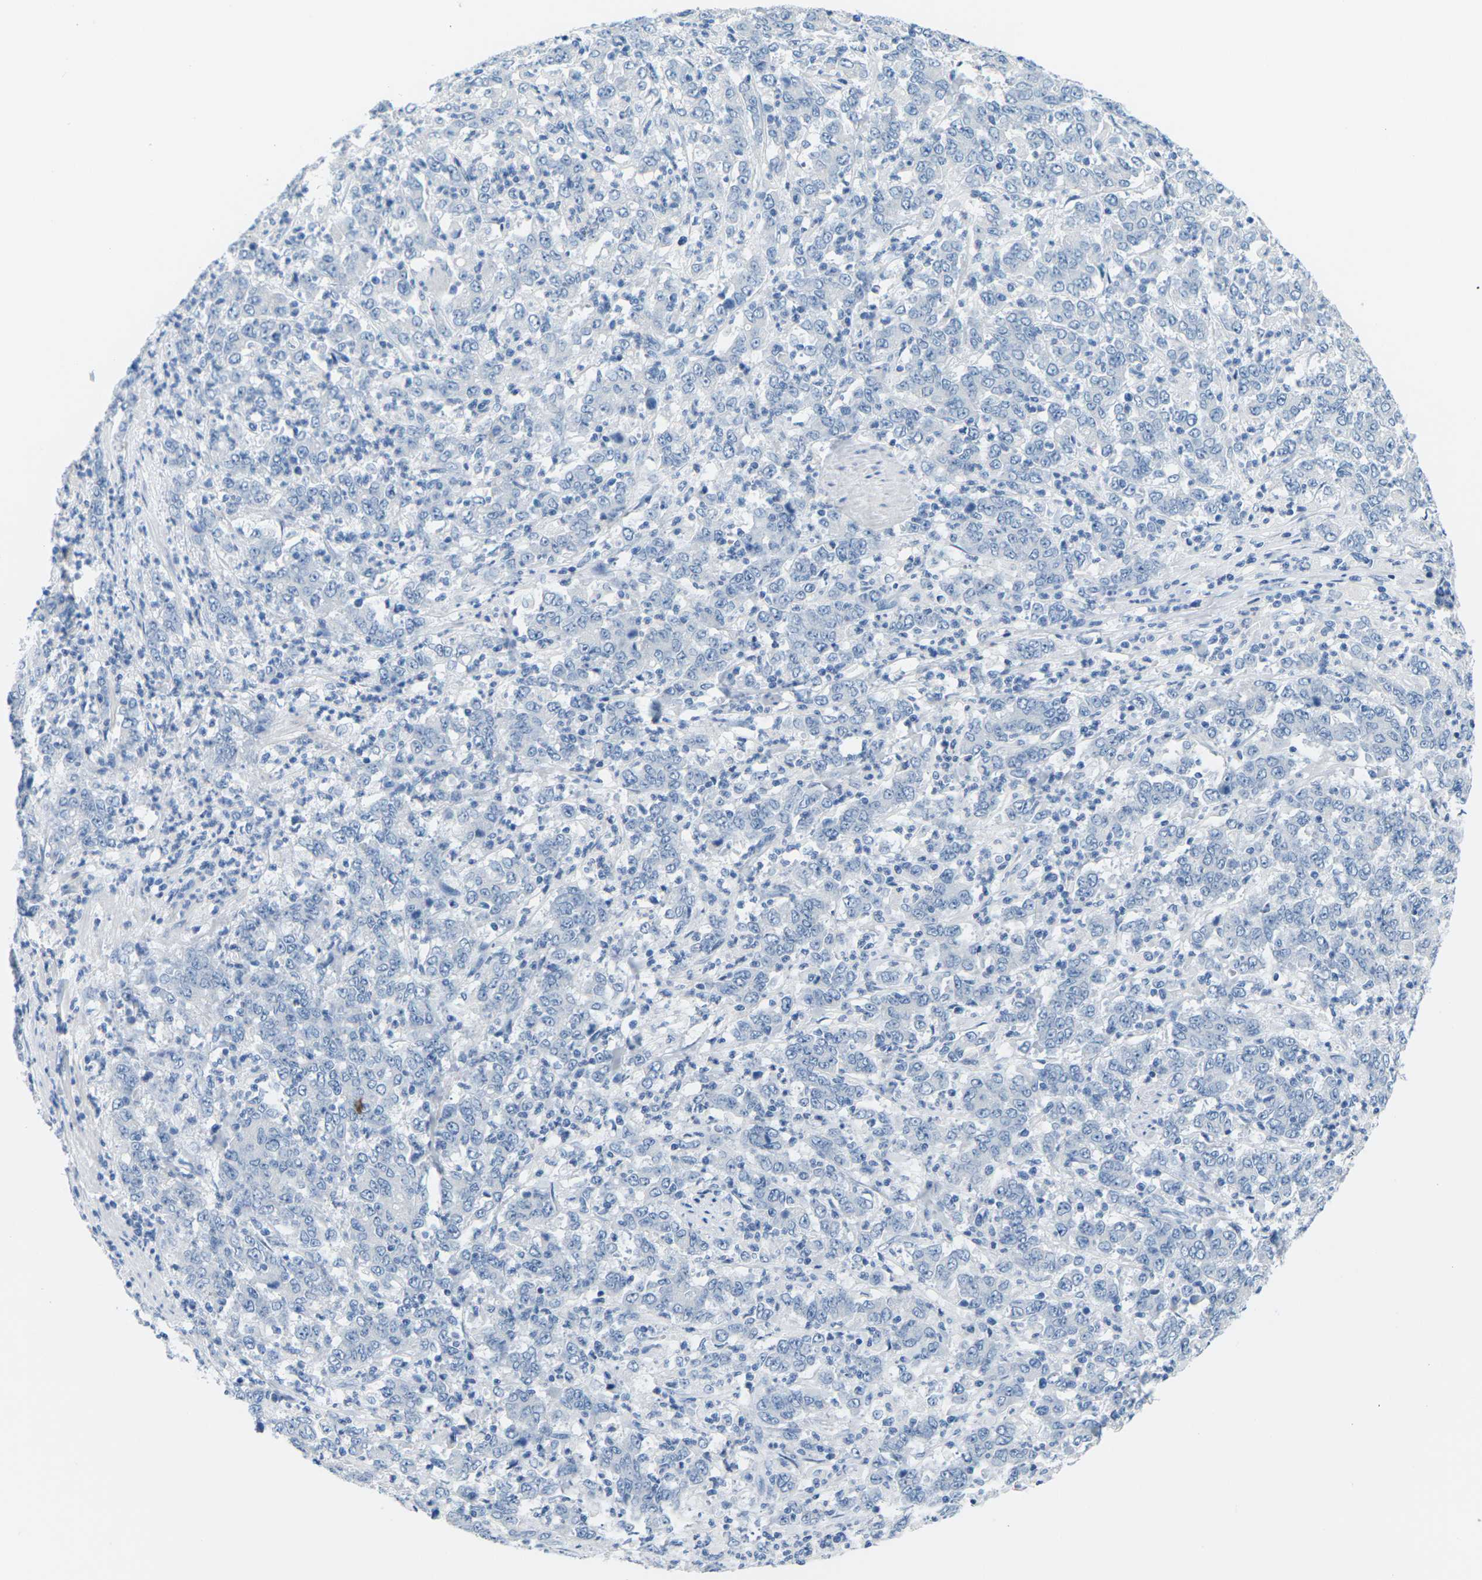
{"staining": {"intensity": "negative", "quantity": "none", "location": "none"}, "tissue": "stomach cancer", "cell_type": "Tumor cells", "image_type": "cancer", "snomed": [{"axis": "morphology", "description": "Adenocarcinoma, NOS"}, {"axis": "topography", "description": "Stomach, lower"}], "caption": "Tumor cells show no significant expression in stomach cancer (adenocarcinoma). Nuclei are stained in blue.", "gene": "SLC12A1", "patient": {"sex": "female", "age": 71}}